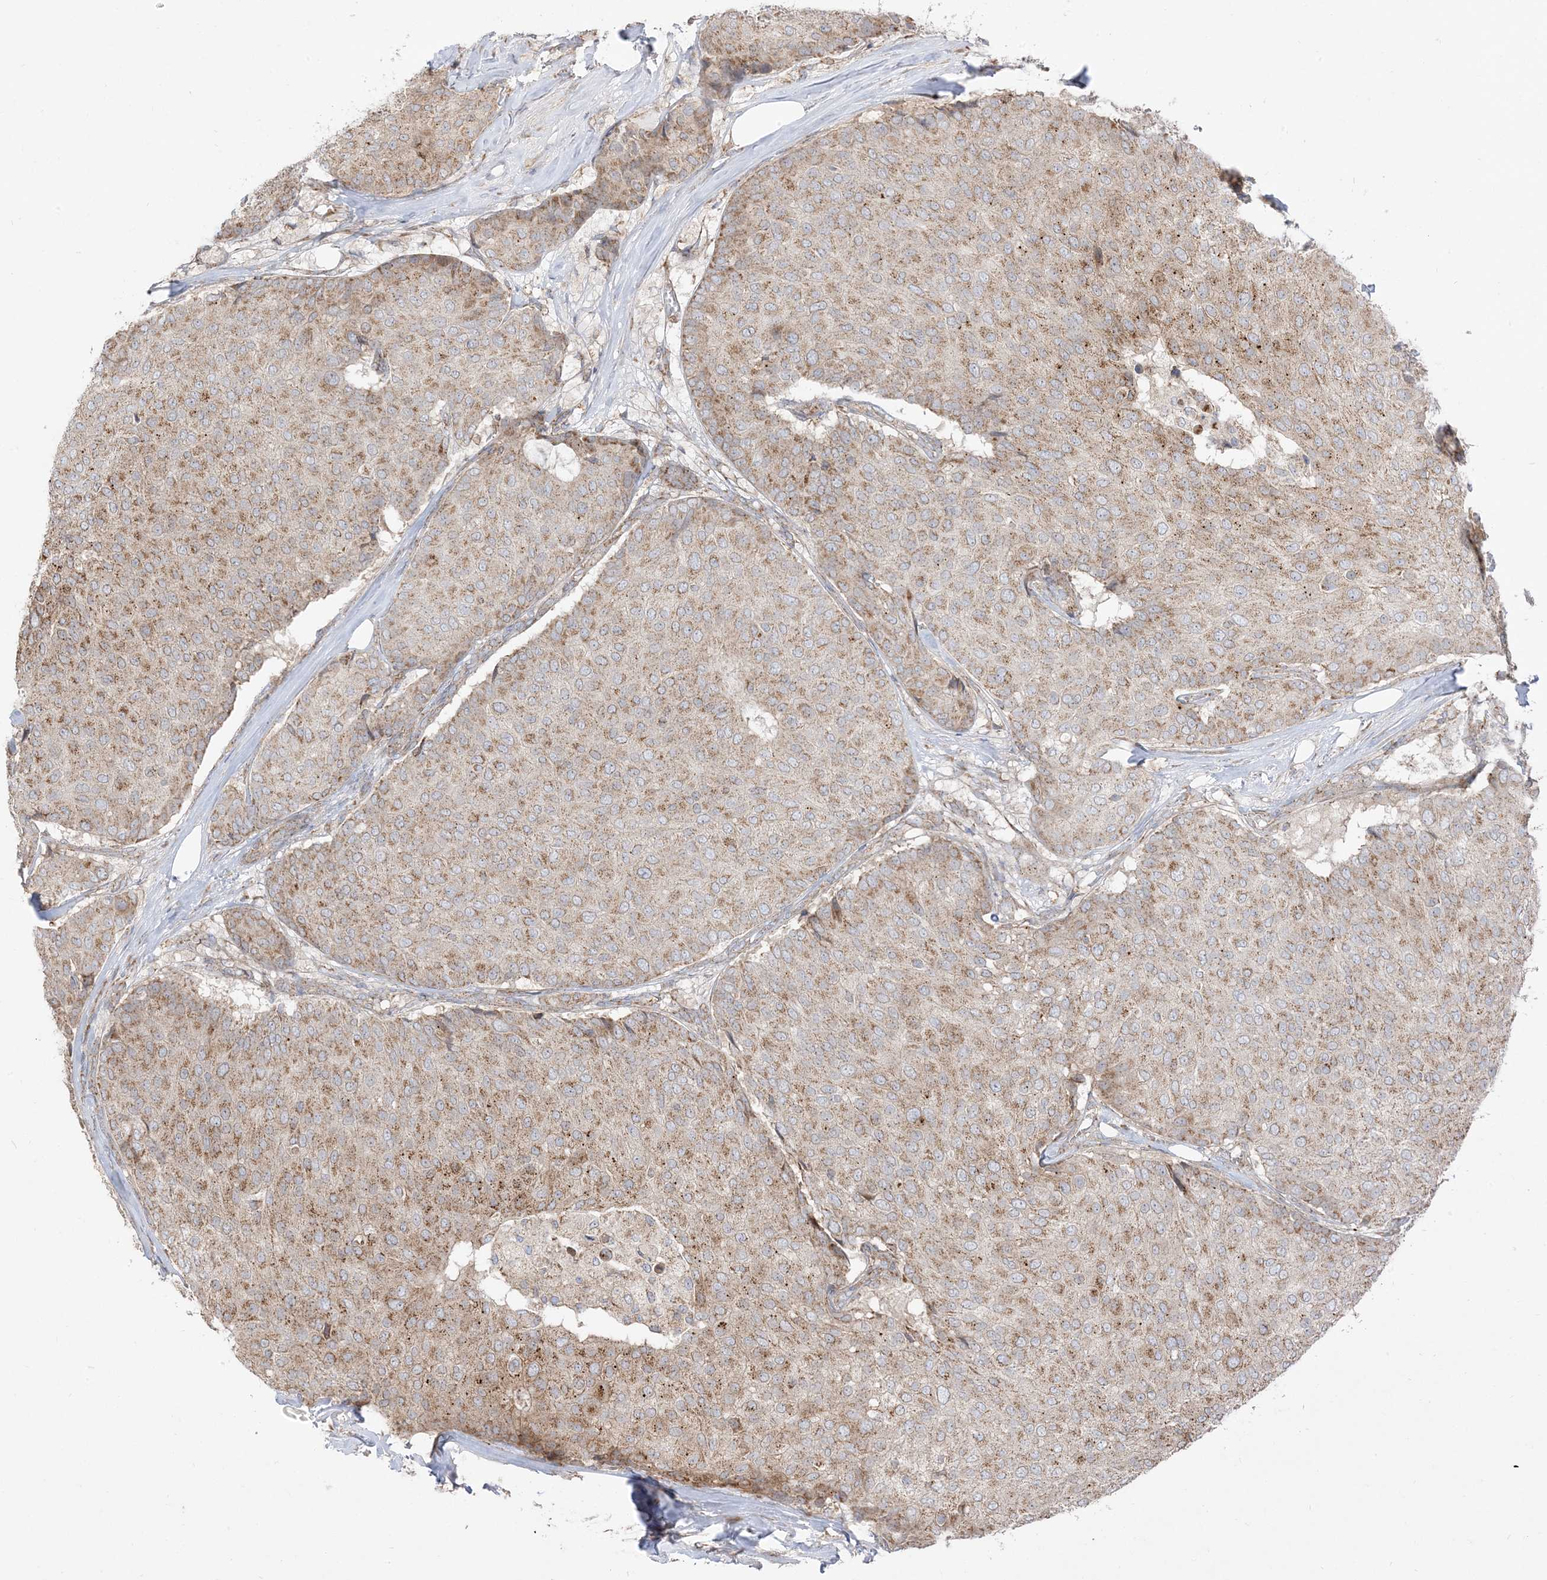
{"staining": {"intensity": "moderate", "quantity": ">75%", "location": "cytoplasmic/membranous"}, "tissue": "breast cancer", "cell_type": "Tumor cells", "image_type": "cancer", "snomed": [{"axis": "morphology", "description": "Duct carcinoma"}, {"axis": "topography", "description": "Breast"}], "caption": "Protein staining reveals moderate cytoplasmic/membranous staining in about >75% of tumor cells in breast cancer (intraductal carcinoma).", "gene": "AARS2", "patient": {"sex": "female", "age": 75}}